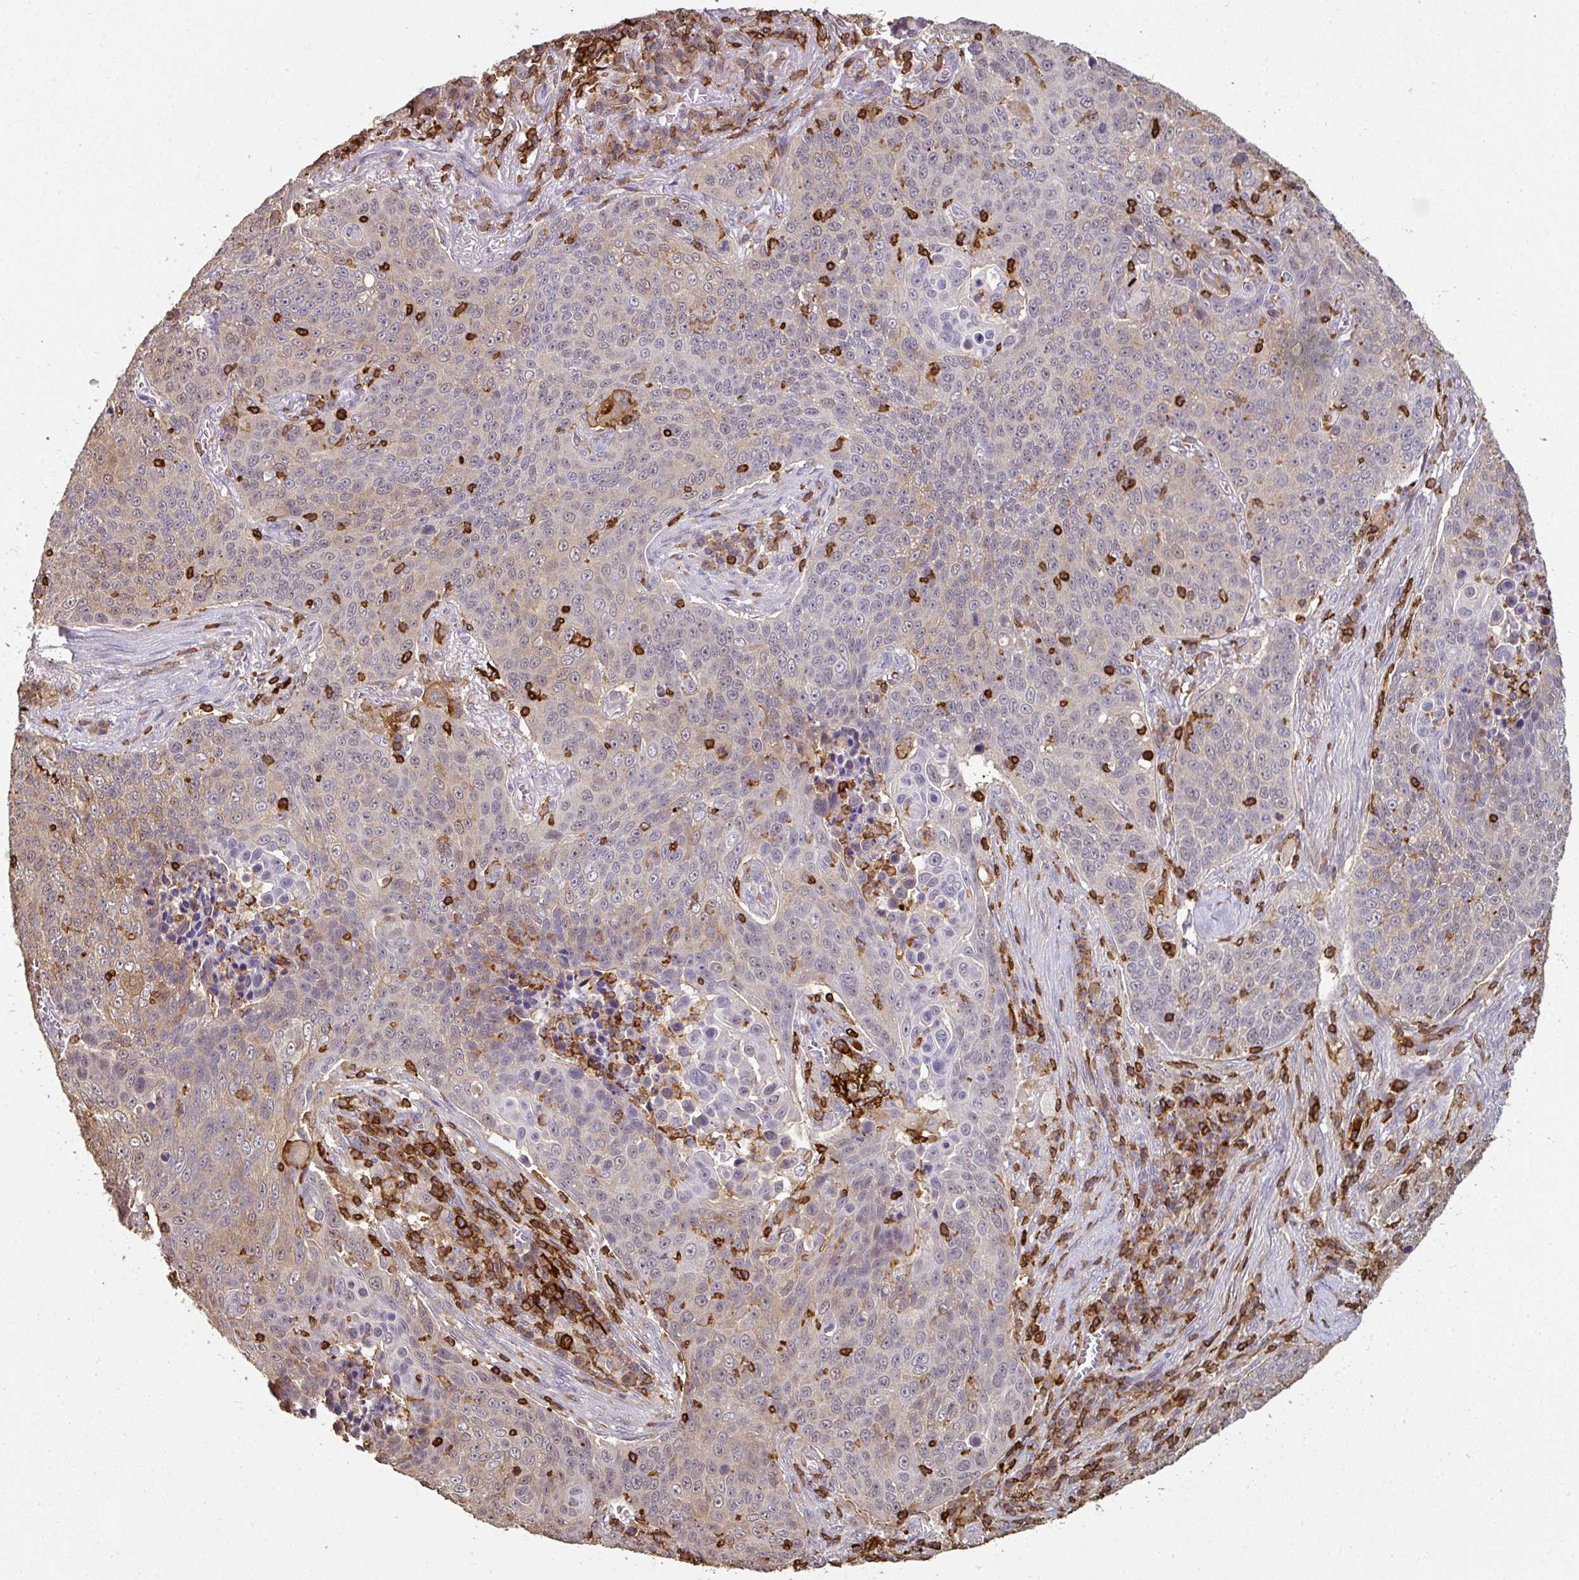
{"staining": {"intensity": "weak", "quantity": "<25%", "location": "cytoplasmic/membranous"}, "tissue": "lung cancer", "cell_type": "Tumor cells", "image_type": "cancer", "snomed": [{"axis": "morphology", "description": "Squamous cell carcinoma, NOS"}, {"axis": "topography", "description": "Lung"}], "caption": "The image exhibits no significant staining in tumor cells of lung squamous cell carcinoma.", "gene": "OLFML2B", "patient": {"sex": "male", "age": 78}}